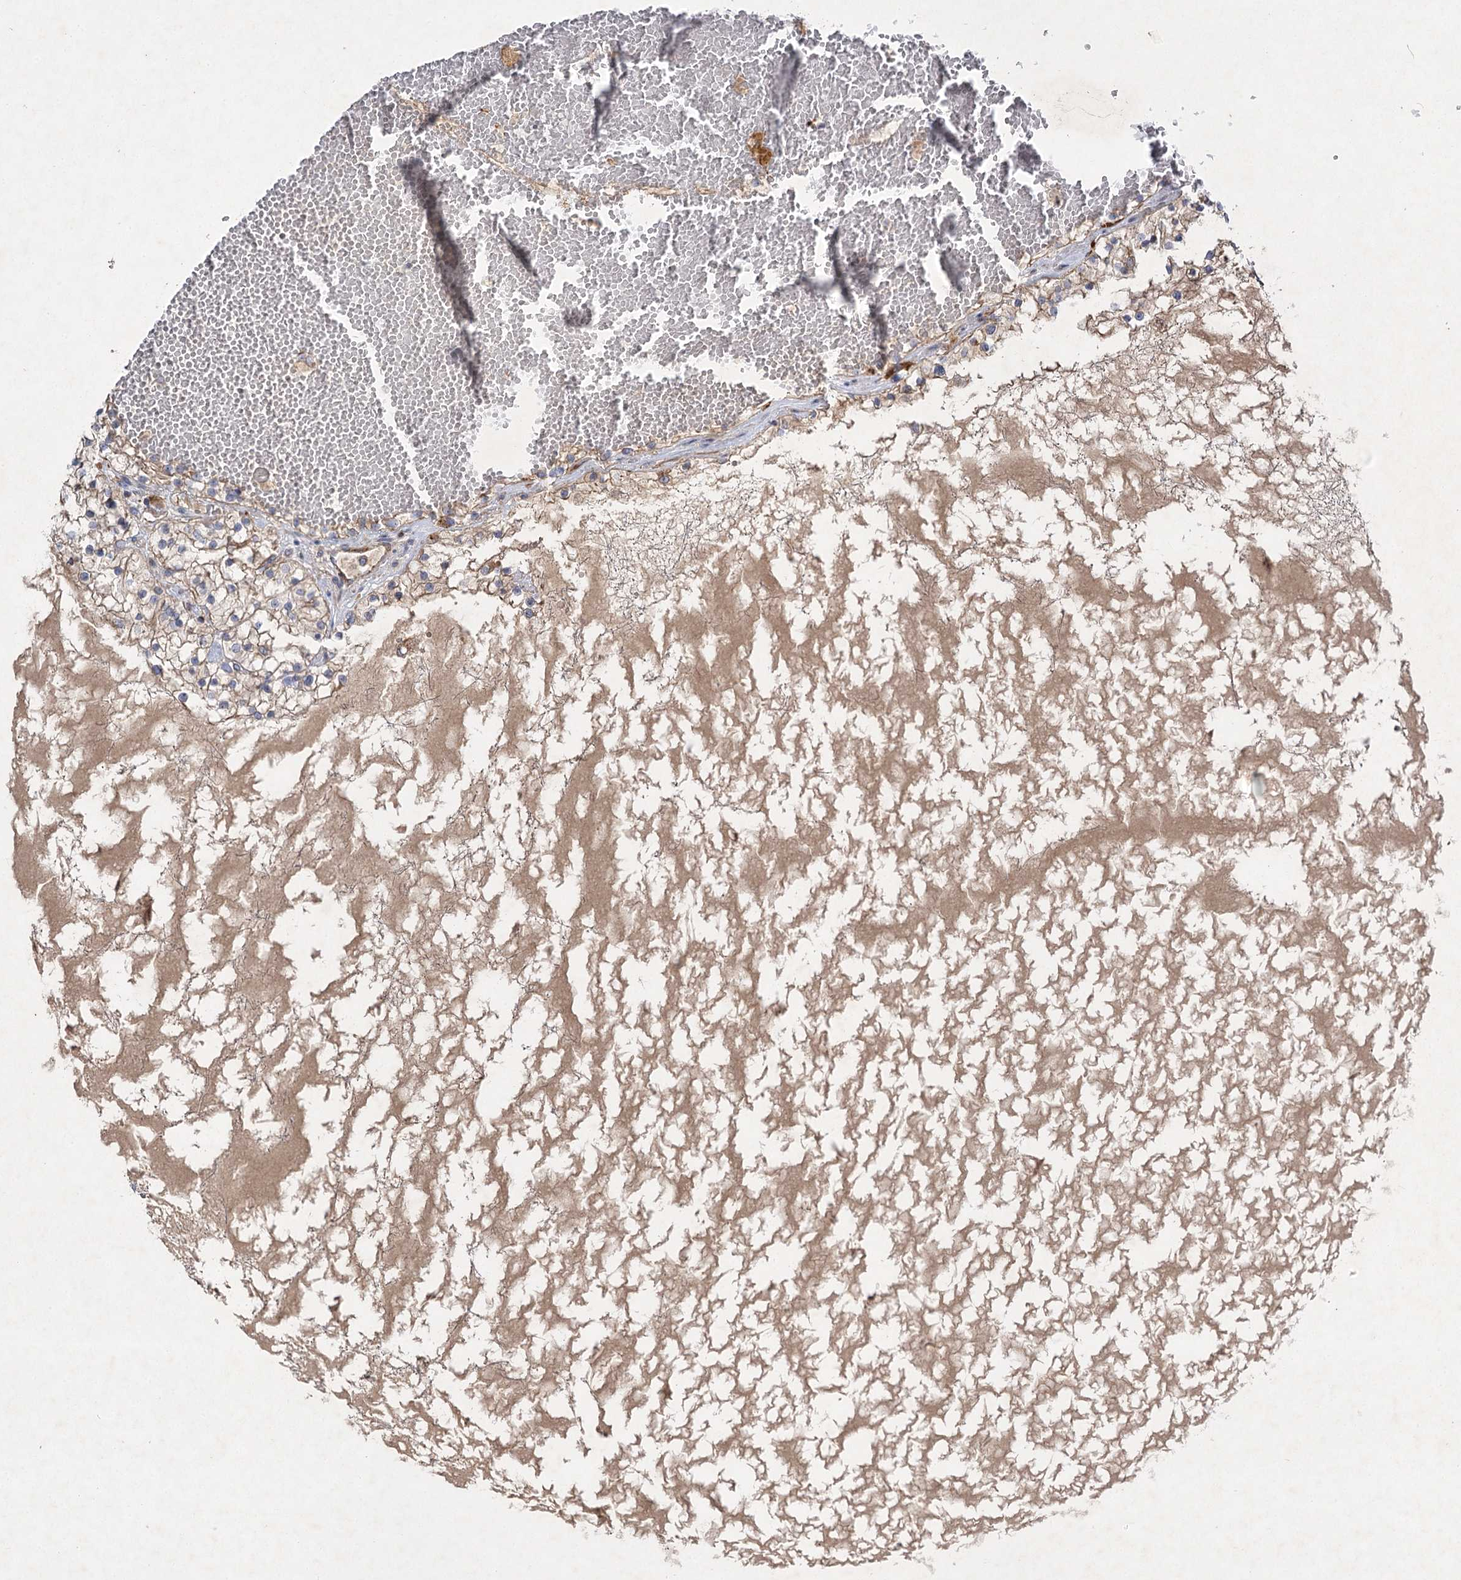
{"staining": {"intensity": "weak", "quantity": "<25%", "location": "cytoplasmic/membranous"}, "tissue": "renal cancer", "cell_type": "Tumor cells", "image_type": "cancer", "snomed": [{"axis": "morphology", "description": "Normal tissue, NOS"}, {"axis": "morphology", "description": "Adenocarcinoma, NOS"}, {"axis": "topography", "description": "Kidney"}], "caption": "High magnification brightfield microscopy of renal cancer (adenocarcinoma) stained with DAB (brown) and counterstained with hematoxylin (blue): tumor cells show no significant expression.", "gene": "KIAA0825", "patient": {"sex": "male", "age": 68}}